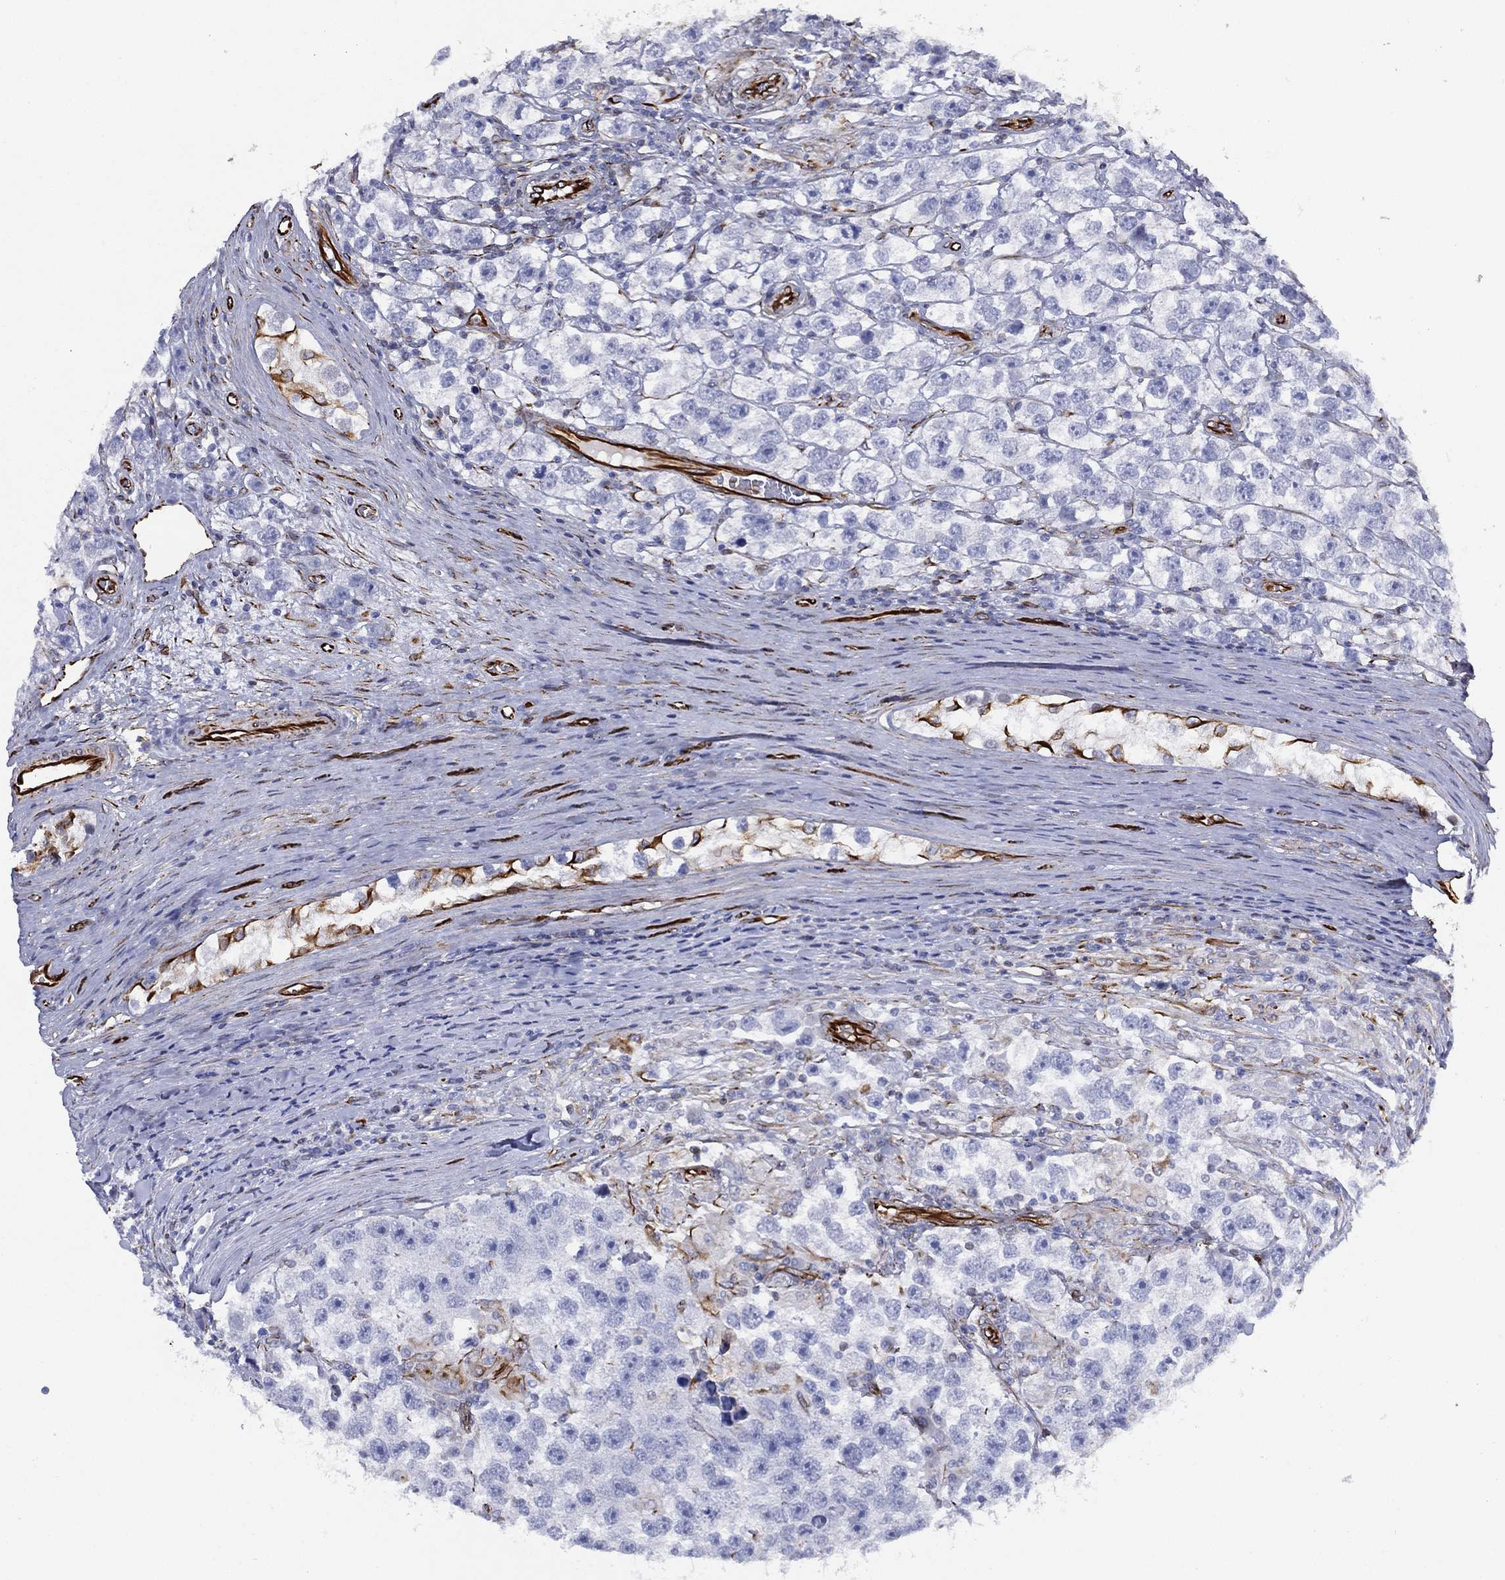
{"staining": {"intensity": "negative", "quantity": "none", "location": "none"}, "tissue": "testis cancer", "cell_type": "Tumor cells", "image_type": "cancer", "snomed": [{"axis": "morphology", "description": "Seminoma, NOS"}, {"axis": "topography", "description": "Testis"}], "caption": "The photomicrograph reveals no significant positivity in tumor cells of seminoma (testis).", "gene": "MAS1", "patient": {"sex": "male", "age": 26}}